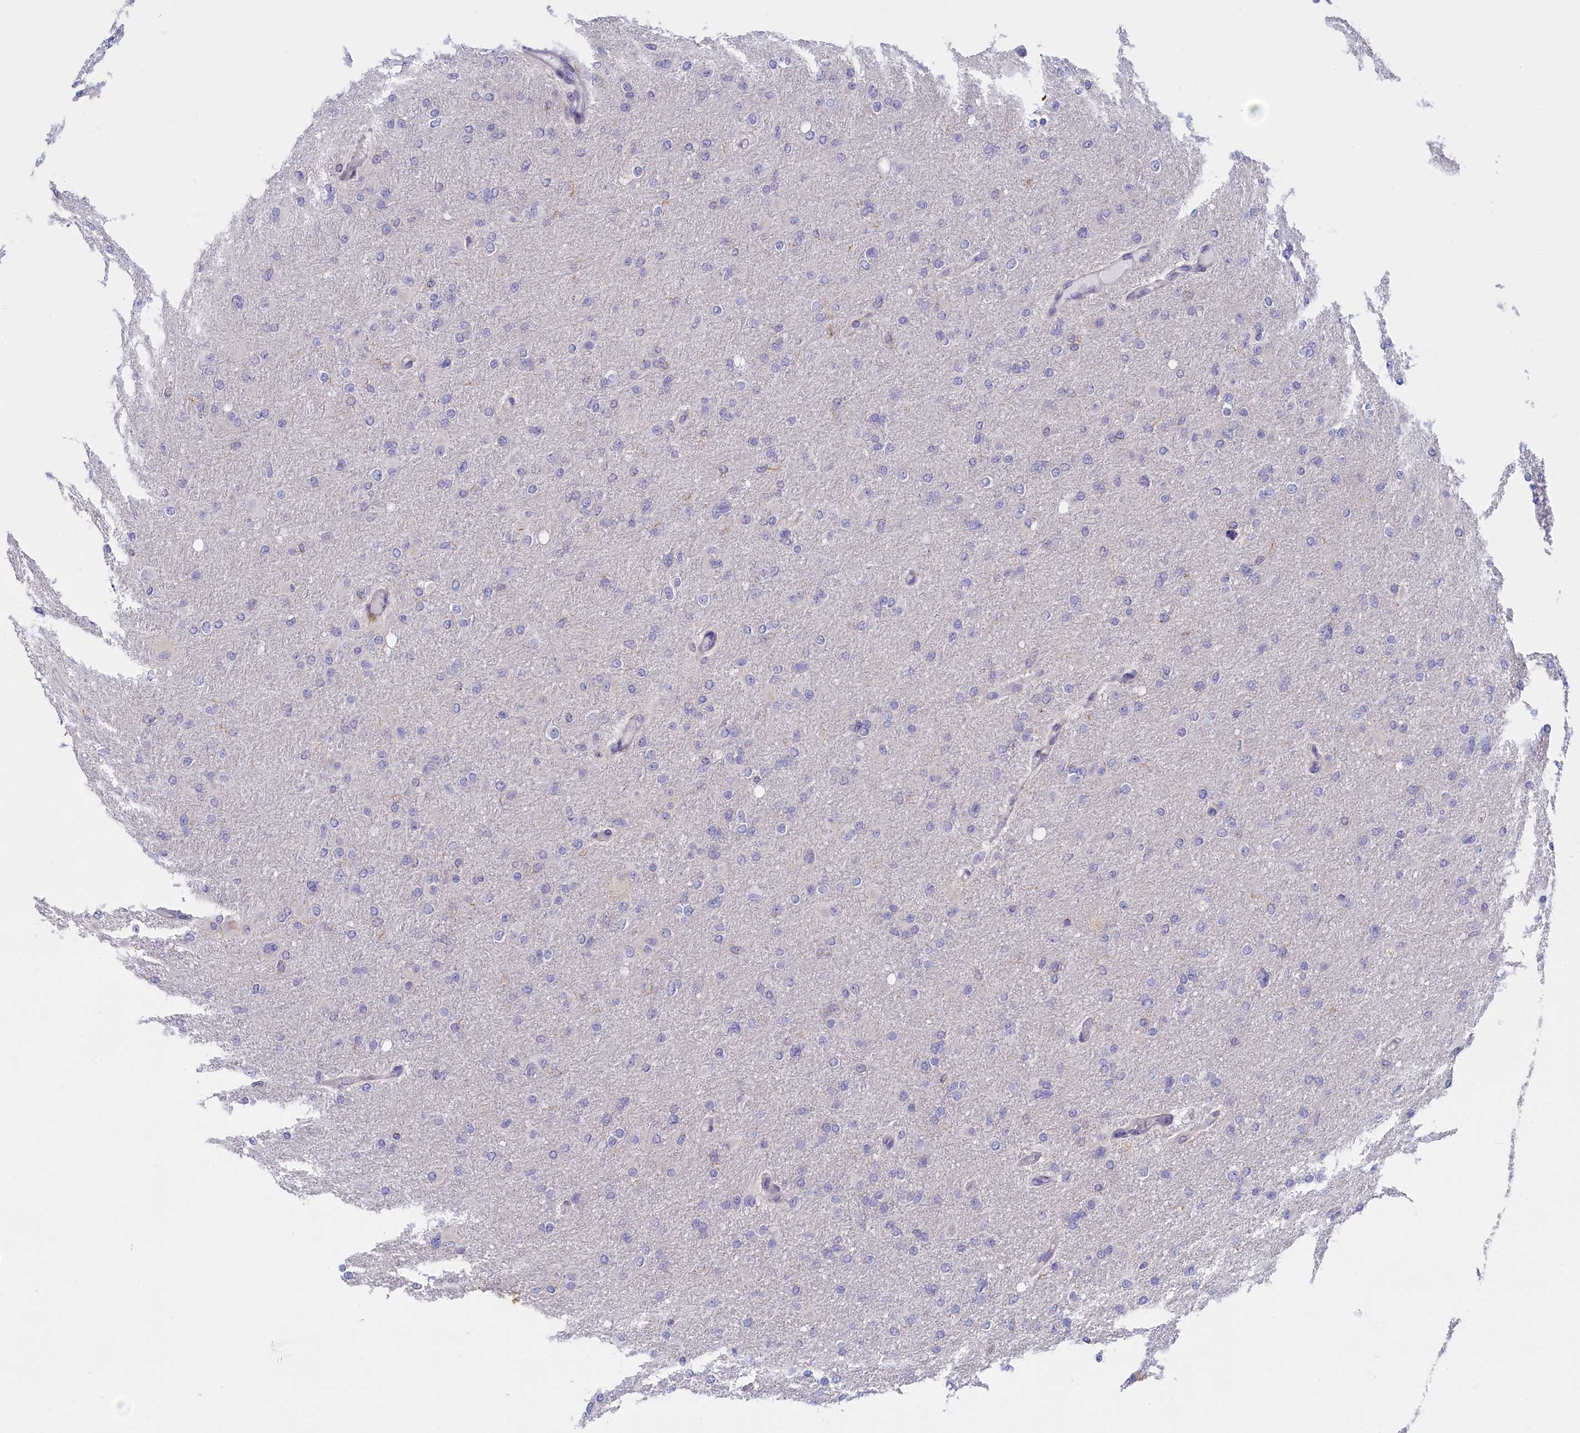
{"staining": {"intensity": "negative", "quantity": "none", "location": "none"}, "tissue": "glioma", "cell_type": "Tumor cells", "image_type": "cancer", "snomed": [{"axis": "morphology", "description": "Glioma, malignant, High grade"}, {"axis": "topography", "description": "Cerebral cortex"}], "caption": "Image shows no protein positivity in tumor cells of malignant glioma (high-grade) tissue.", "gene": "NOL10", "patient": {"sex": "female", "age": 36}}